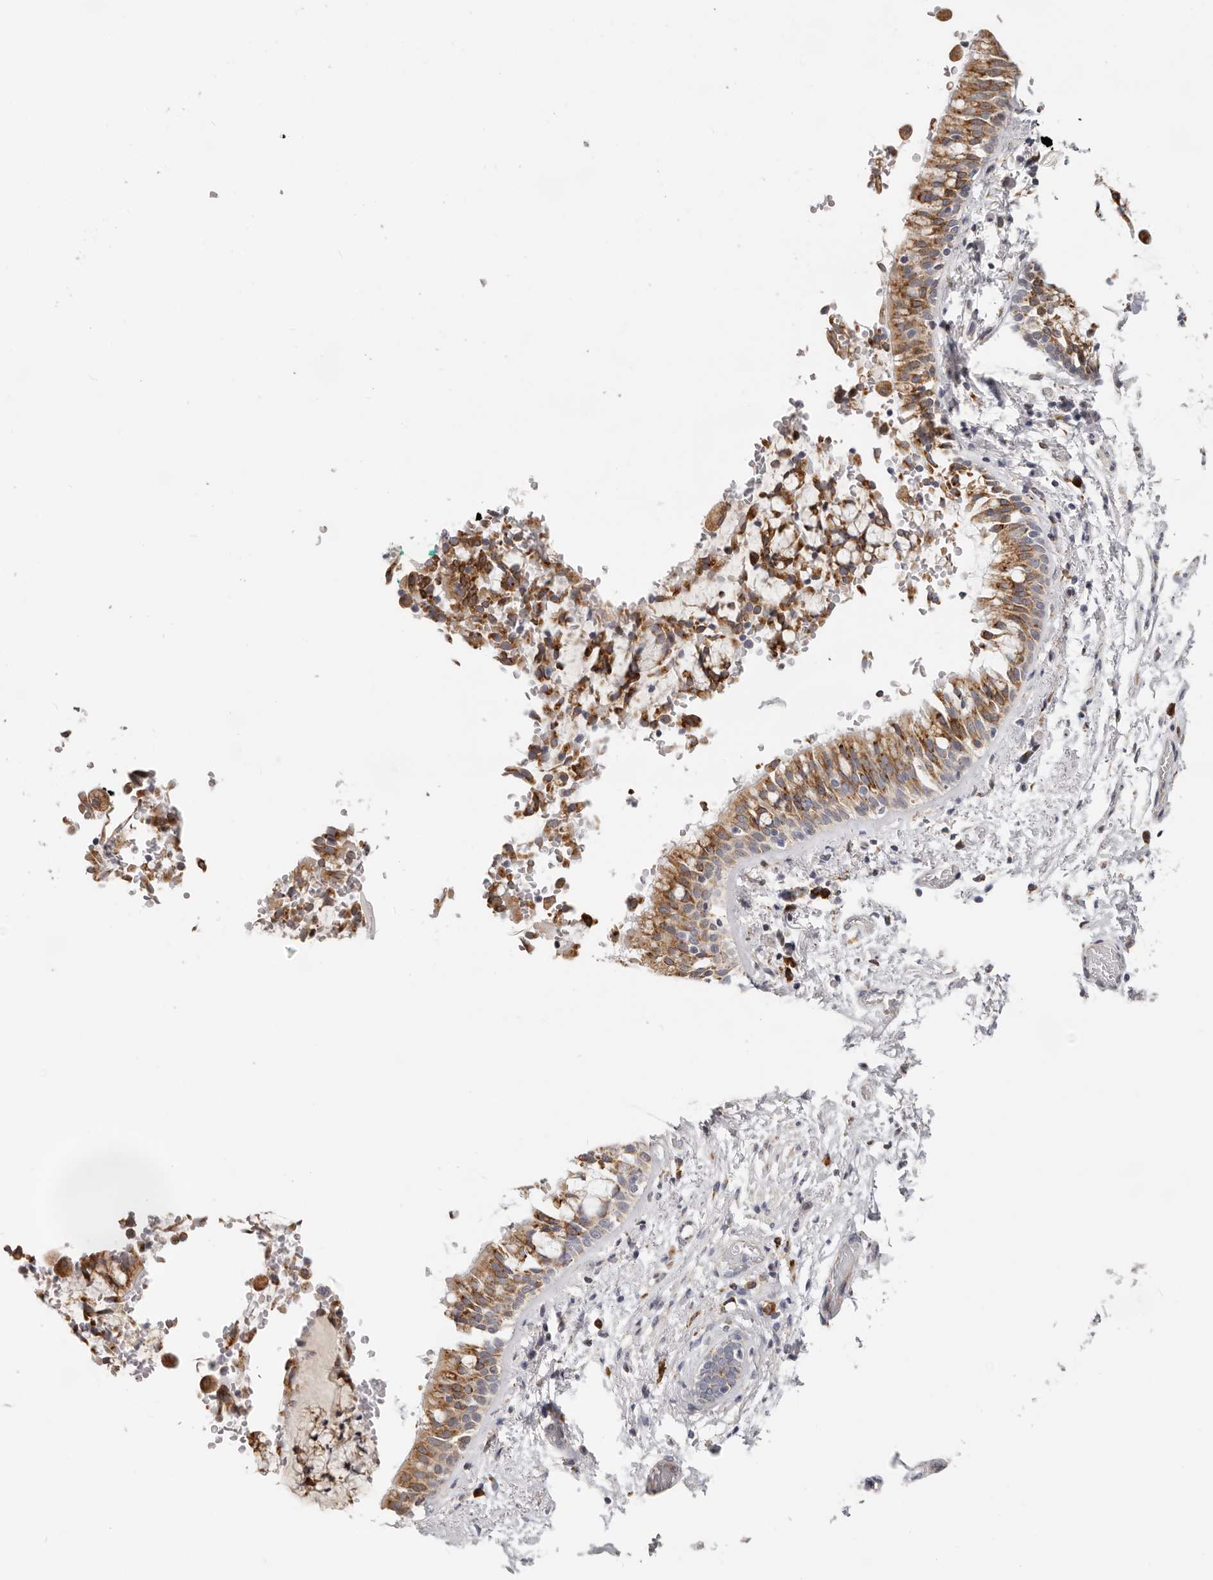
{"staining": {"intensity": "moderate", "quantity": ">75%", "location": "cytoplasmic/membranous"}, "tissue": "bronchus", "cell_type": "Respiratory epithelial cells", "image_type": "normal", "snomed": [{"axis": "morphology", "description": "Normal tissue, NOS"}, {"axis": "morphology", "description": "Inflammation, NOS"}, {"axis": "topography", "description": "Cartilage tissue"}, {"axis": "topography", "description": "Bronchus"}, {"axis": "topography", "description": "Lung"}], "caption": "Immunohistochemistry (IHC) of normal human bronchus shows medium levels of moderate cytoplasmic/membranous staining in about >75% of respiratory epithelial cells.", "gene": "IL32", "patient": {"sex": "female", "age": 64}}